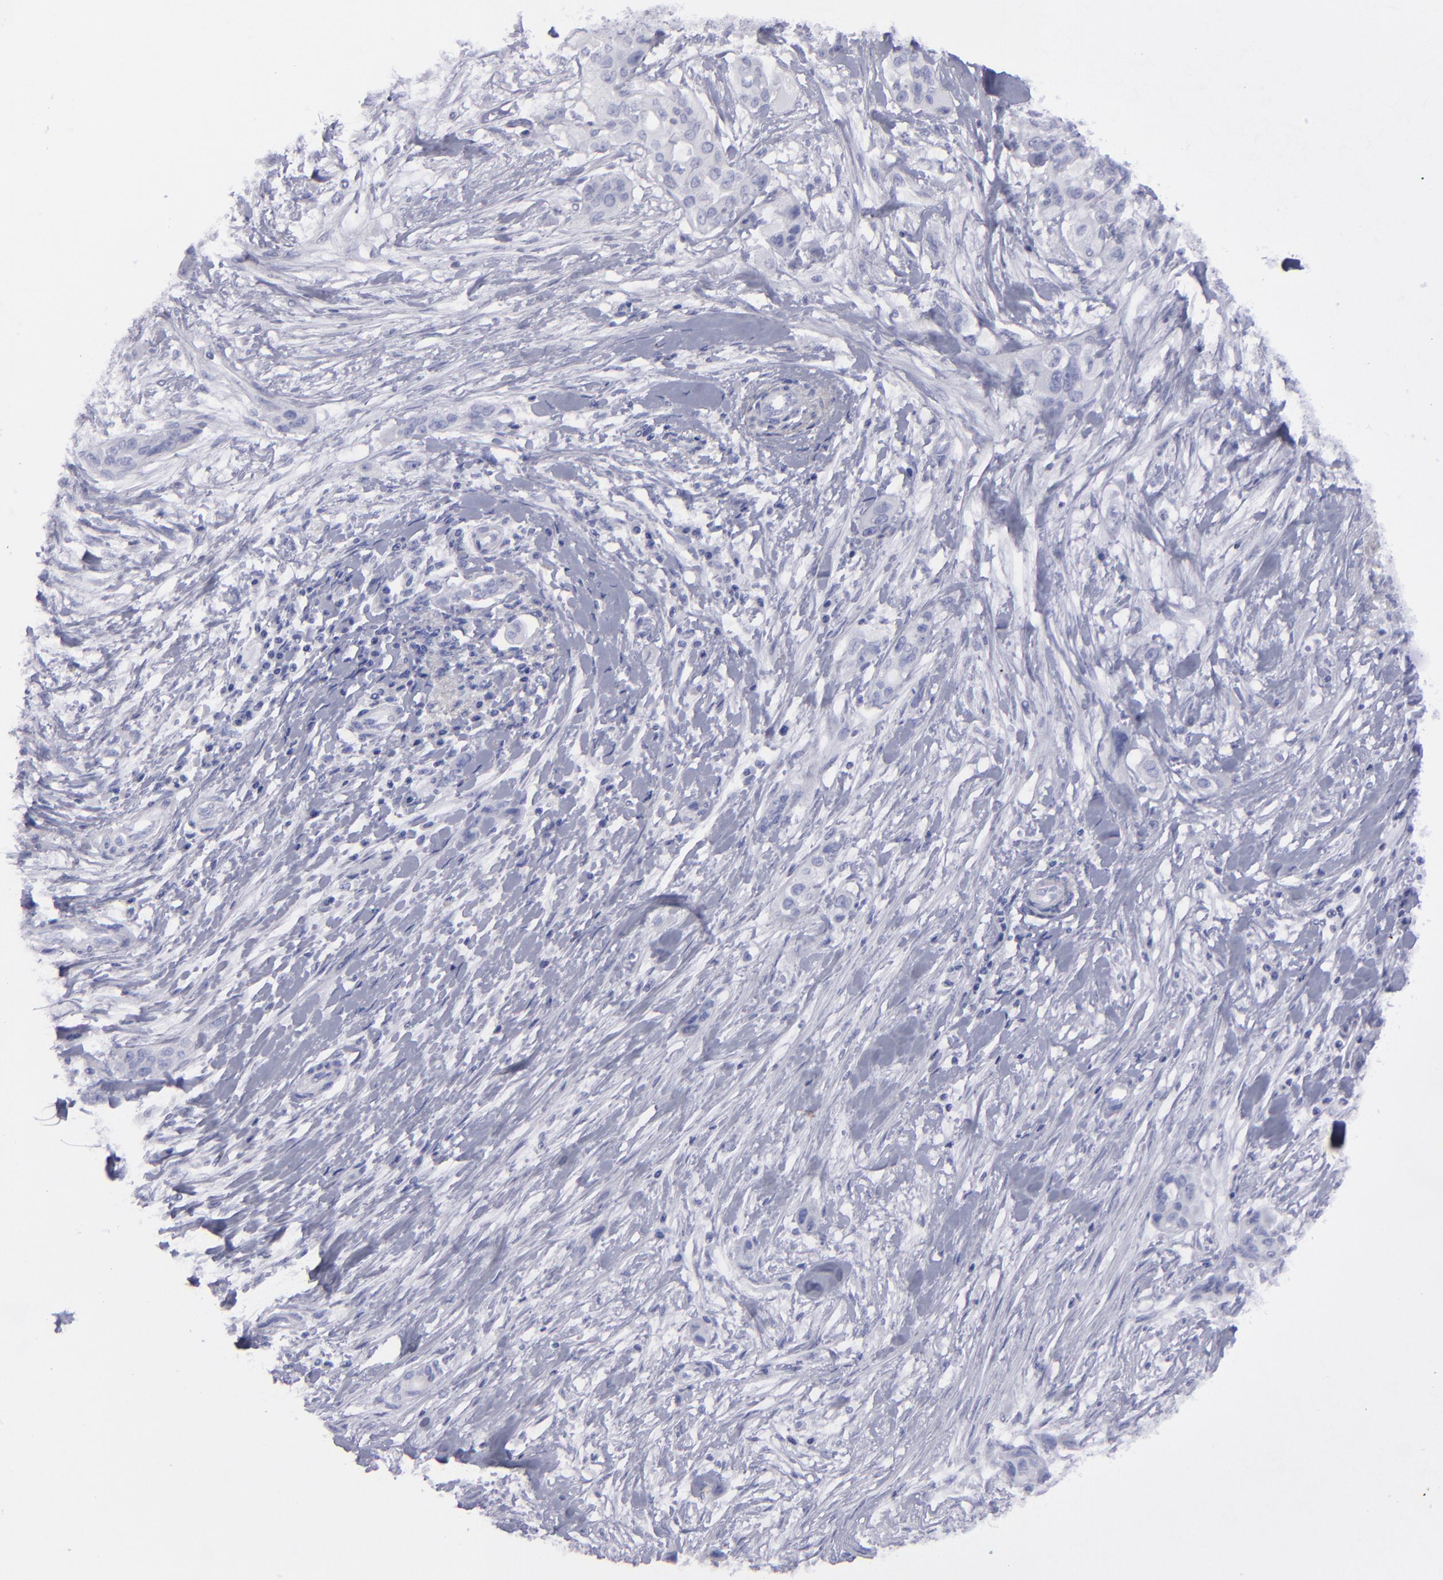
{"staining": {"intensity": "negative", "quantity": "none", "location": "none"}, "tissue": "pancreatic cancer", "cell_type": "Tumor cells", "image_type": "cancer", "snomed": [{"axis": "morphology", "description": "Adenocarcinoma, NOS"}, {"axis": "topography", "description": "Pancreas"}], "caption": "High magnification brightfield microscopy of pancreatic cancer stained with DAB (brown) and counterstained with hematoxylin (blue): tumor cells show no significant staining.", "gene": "CD22", "patient": {"sex": "female", "age": 60}}